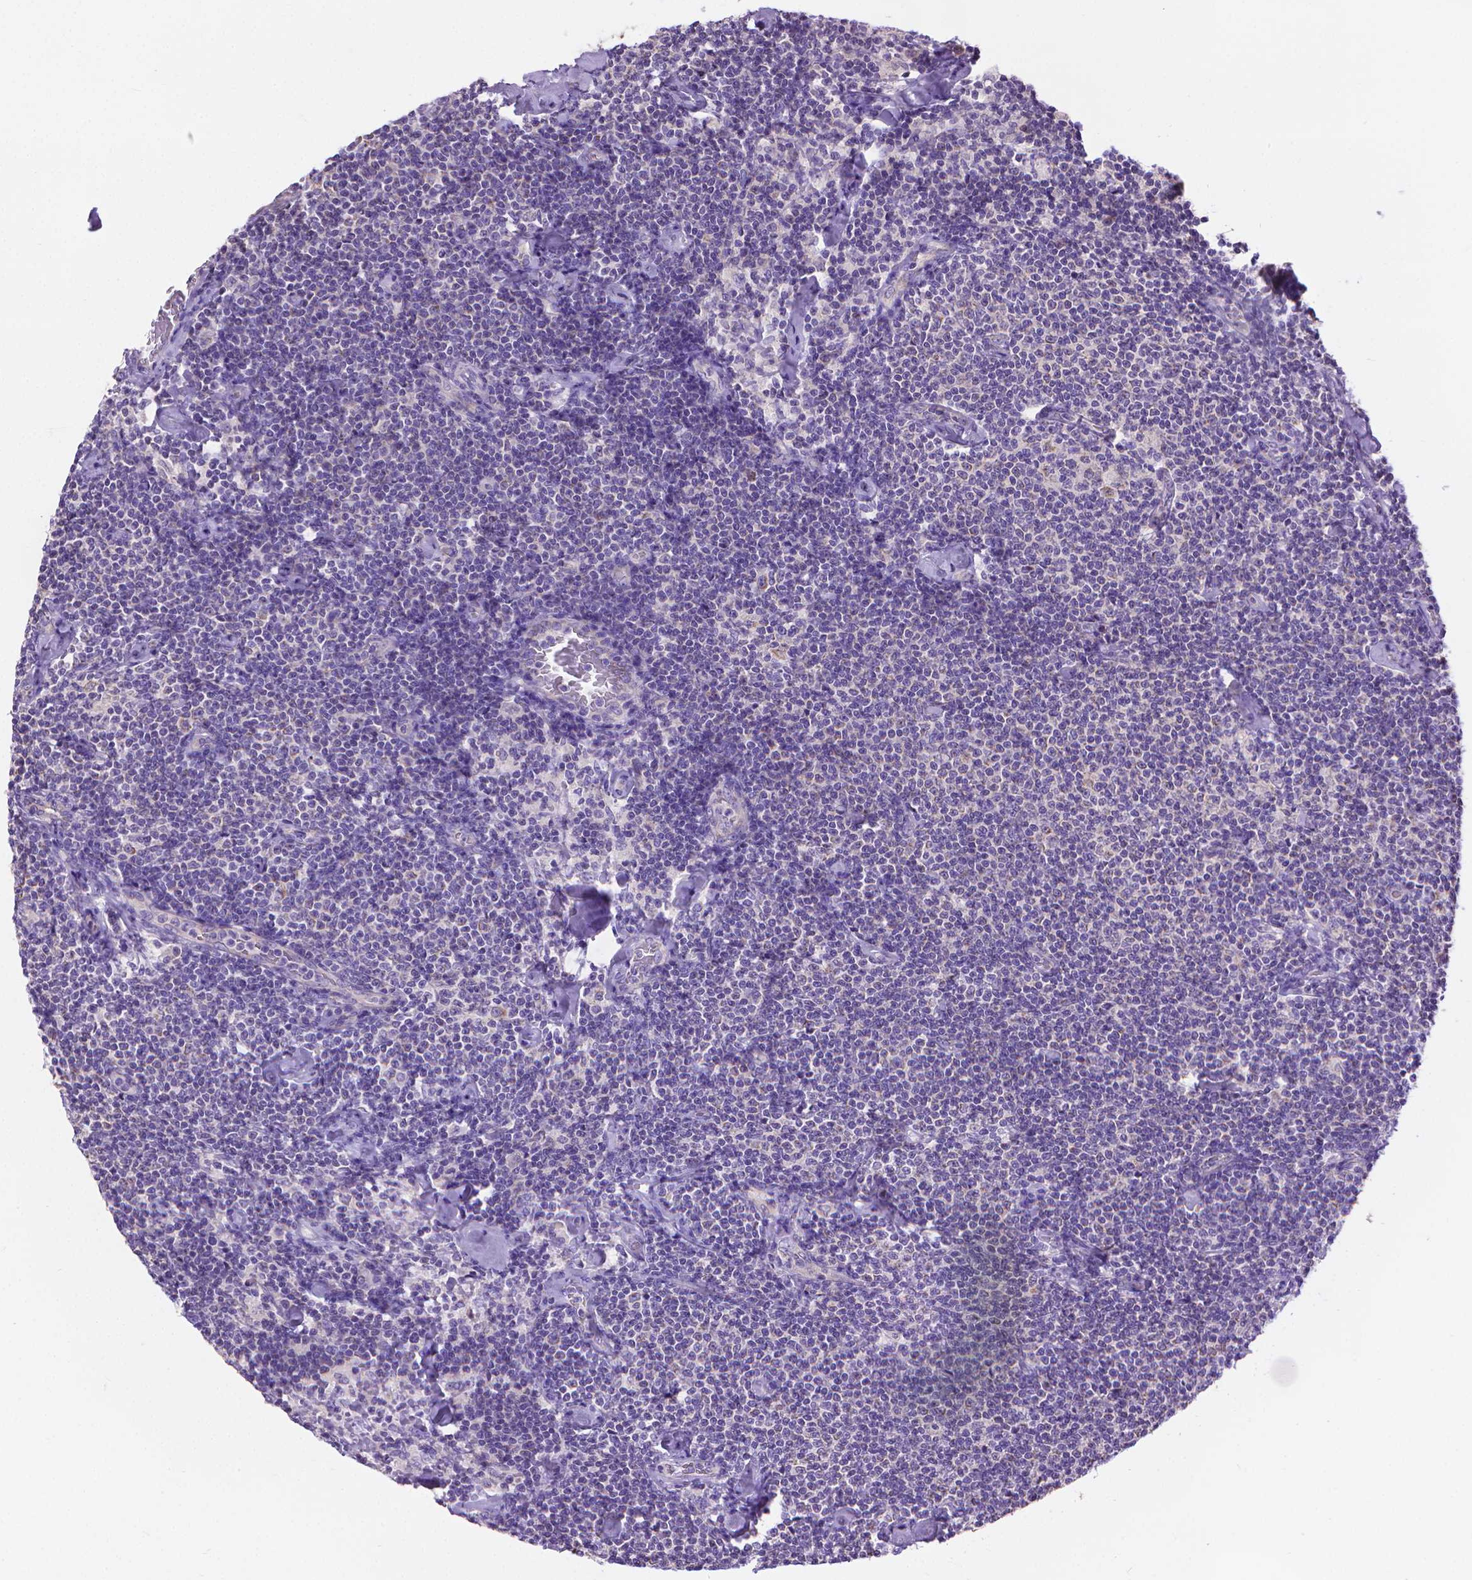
{"staining": {"intensity": "negative", "quantity": "none", "location": "none"}, "tissue": "lymphoma", "cell_type": "Tumor cells", "image_type": "cancer", "snomed": [{"axis": "morphology", "description": "Malignant lymphoma, non-Hodgkin's type, Low grade"}, {"axis": "topography", "description": "Lymph node"}], "caption": "IHC photomicrograph of neoplastic tissue: human low-grade malignant lymphoma, non-Hodgkin's type stained with DAB reveals no significant protein staining in tumor cells.", "gene": "SYN1", "patient": {"sex": "male", "age": 81}}